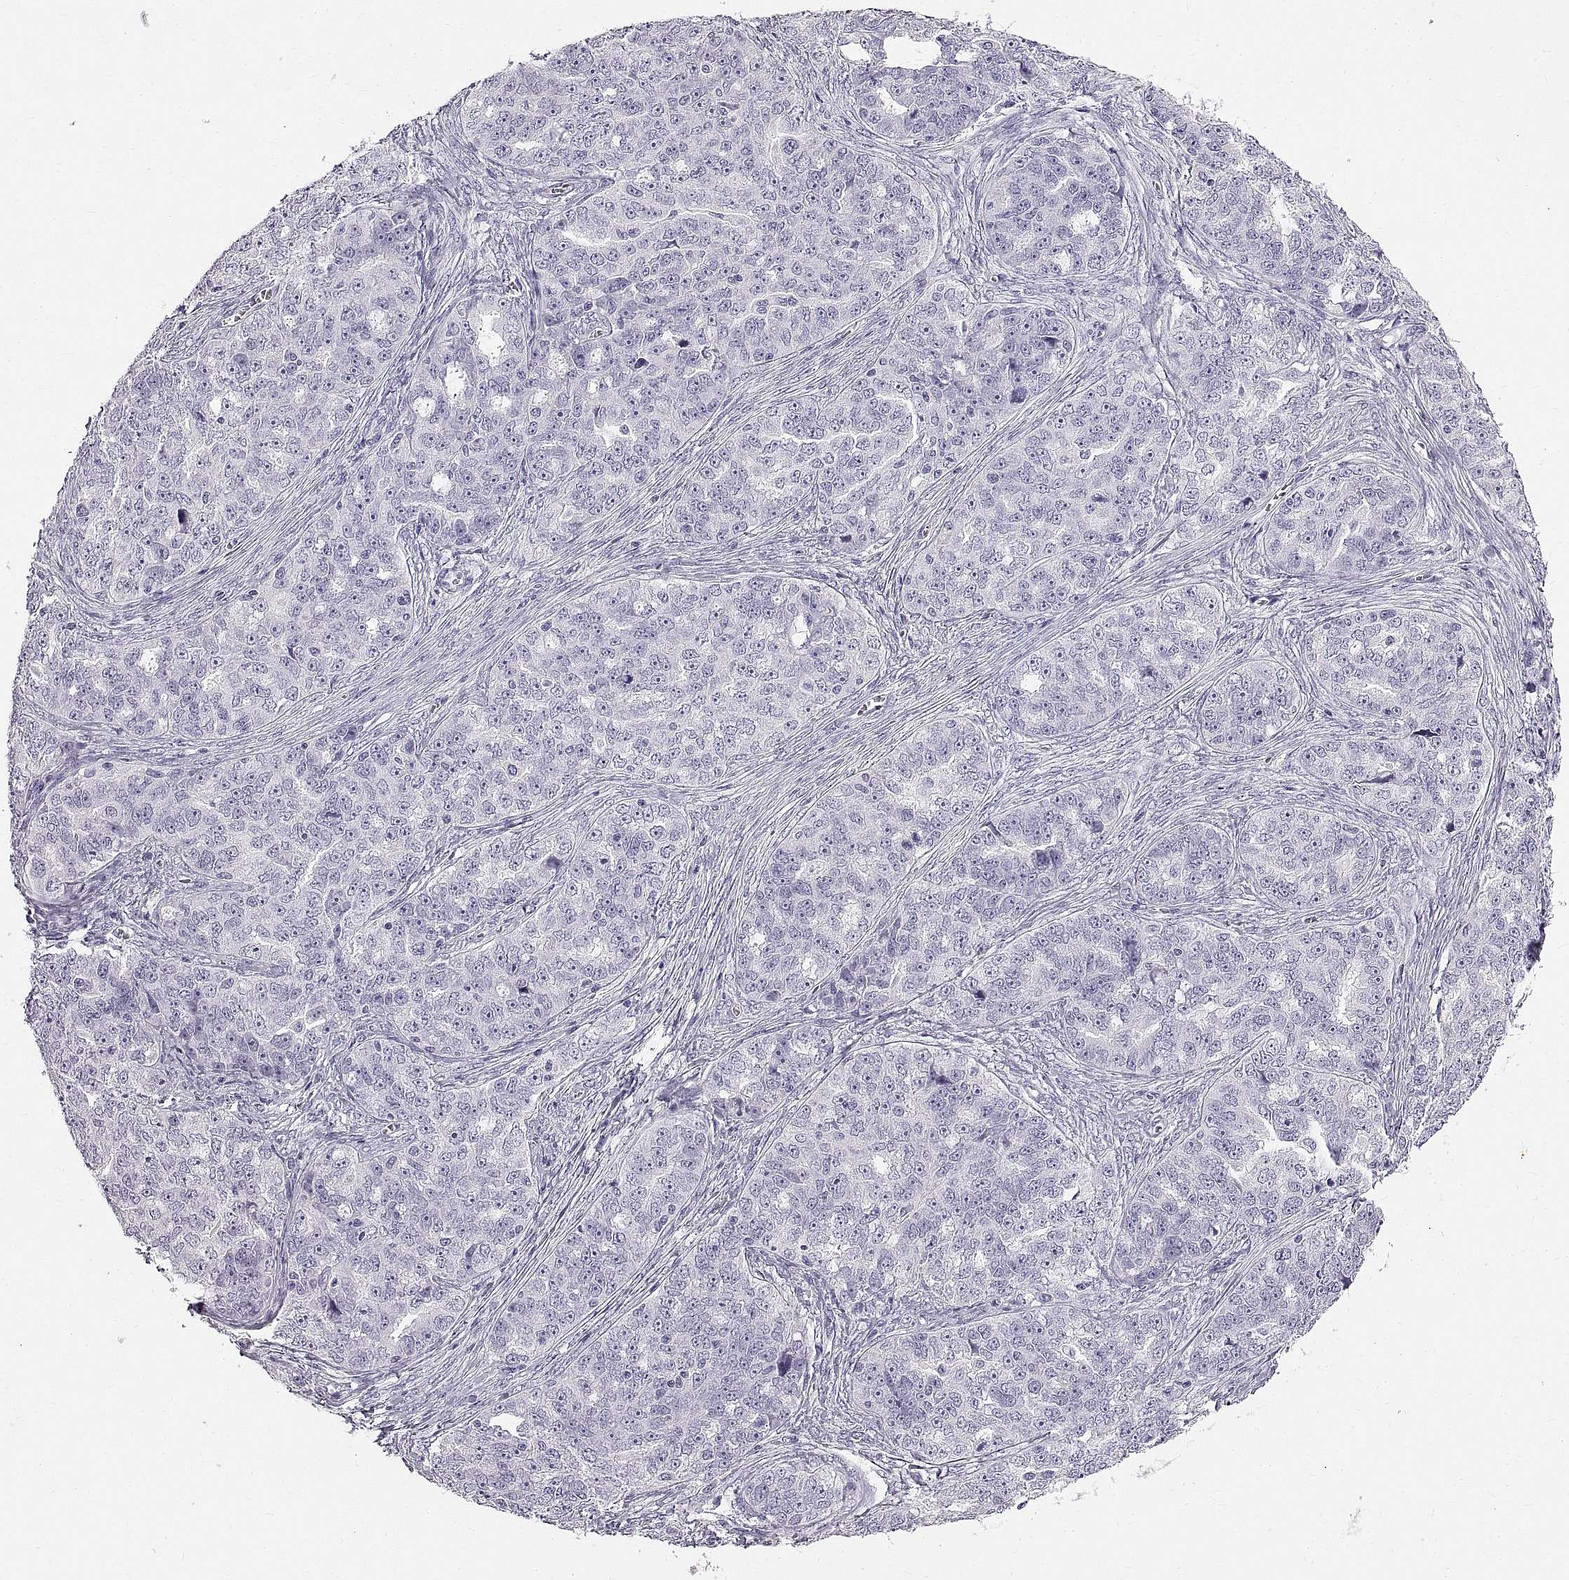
{"staining": {"intensity": "negative", "quantity": "none", "location": "none"}, "tissue": "ovarian cancer", "cell_type": "Tumor cells", "image_type": "cancer", "snomed": [{"axis": "morphology", "description": "Cystadenocarcinoma, serous, NOS"}, {"axis": "topography", "description": "Ovary"}], "caption": "Ovarian cancer (serous cystadenocarcinoma) was stained to show a protein in brown. There is no significant staining in tumor cells.", "gene": "WFDC8", "patient": {"sex": "female", "age": 51}}